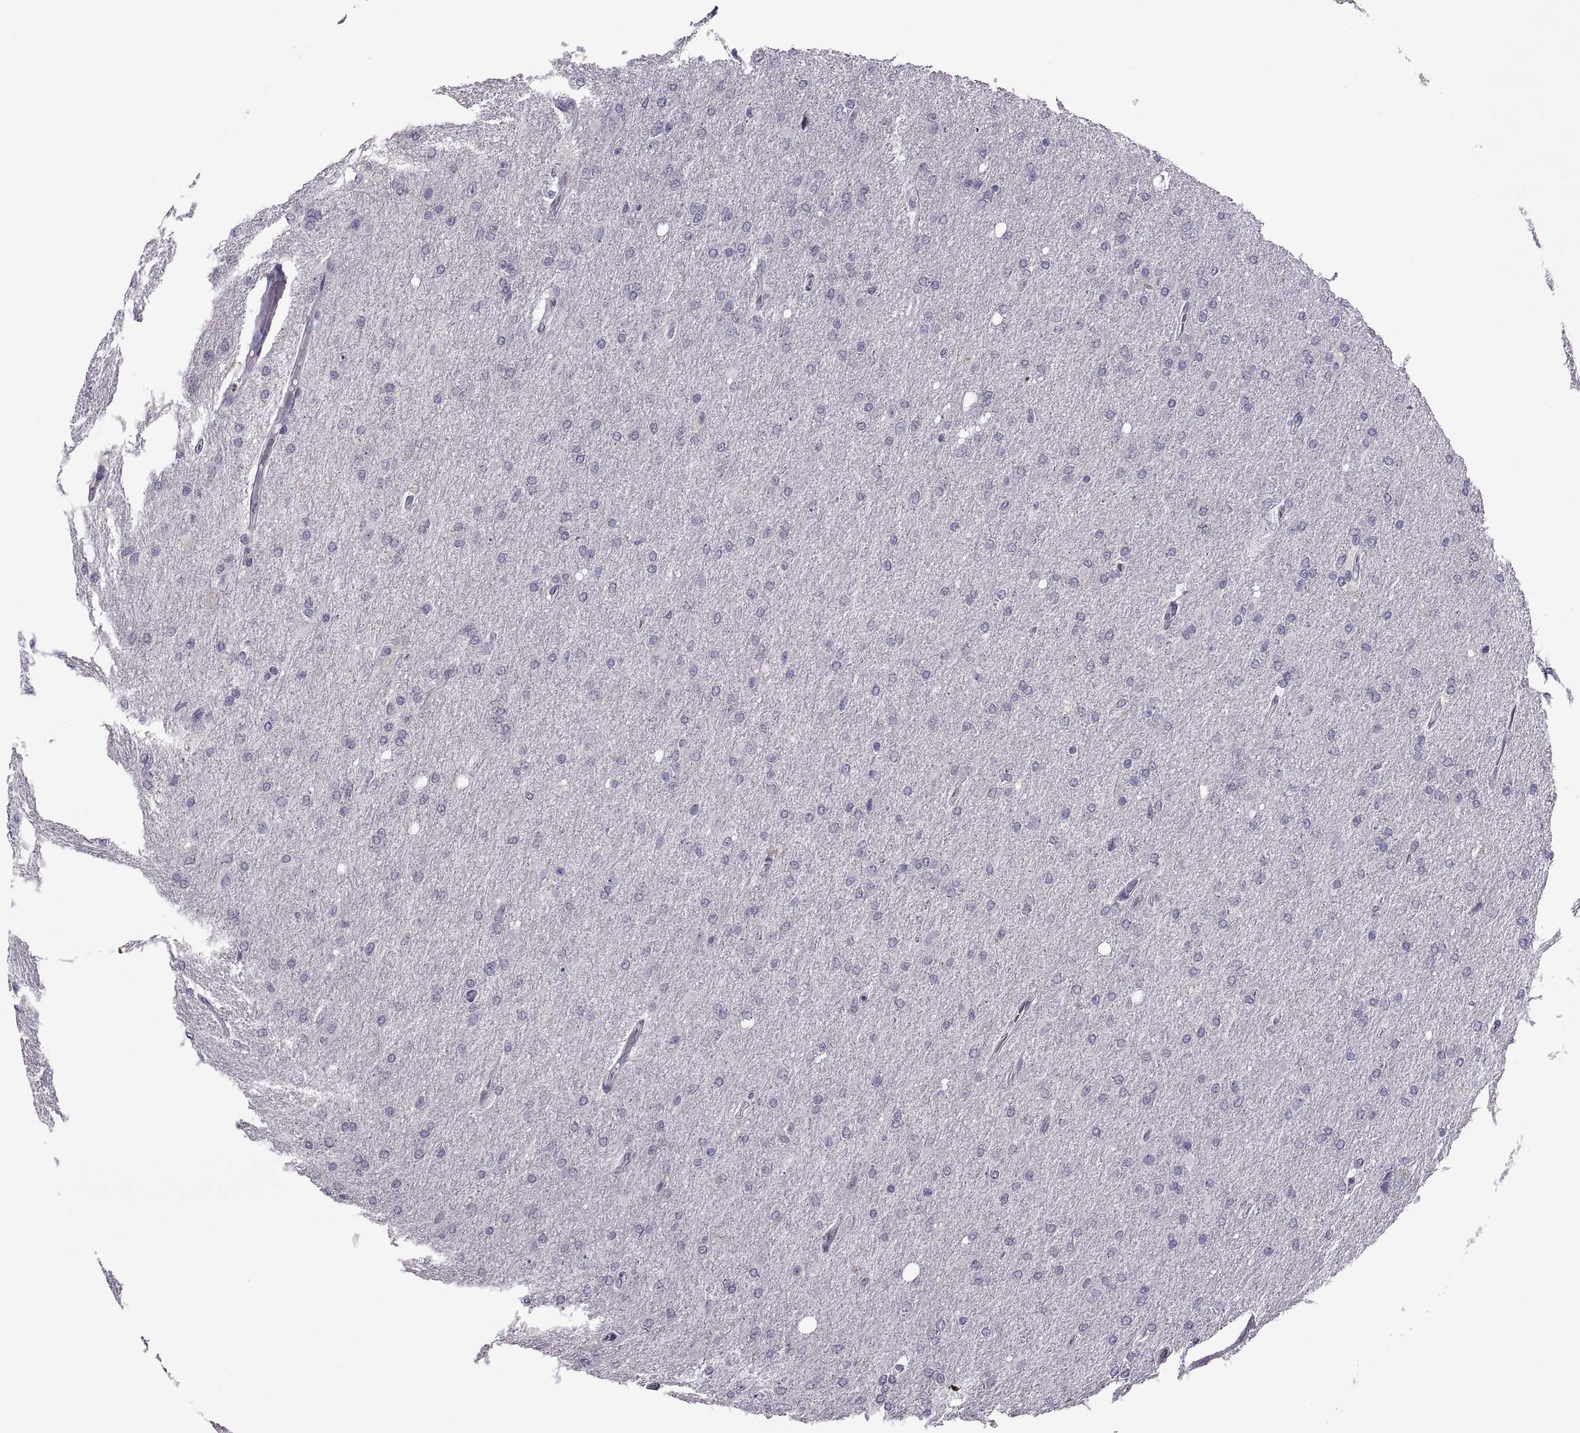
{"staining": {"intensity": "negative", "quantity": "none", "location": "none"}, "tissue": "glioma", "cell_type": "Tumor cells", "image_type": "cancer", "snomed": [{"axis": "morphology", "description": "Glioma, malignant, High grade"}, {"axis": "topography", "description": "Cerebral cortex"}], "caption": "This is an immunohistochemistry micrograph of human malignant glioma (high-grade). There is no staining in tumor cells.", "gene": "MAGEB1", "patient": {"sex": "male", "age": 70}}